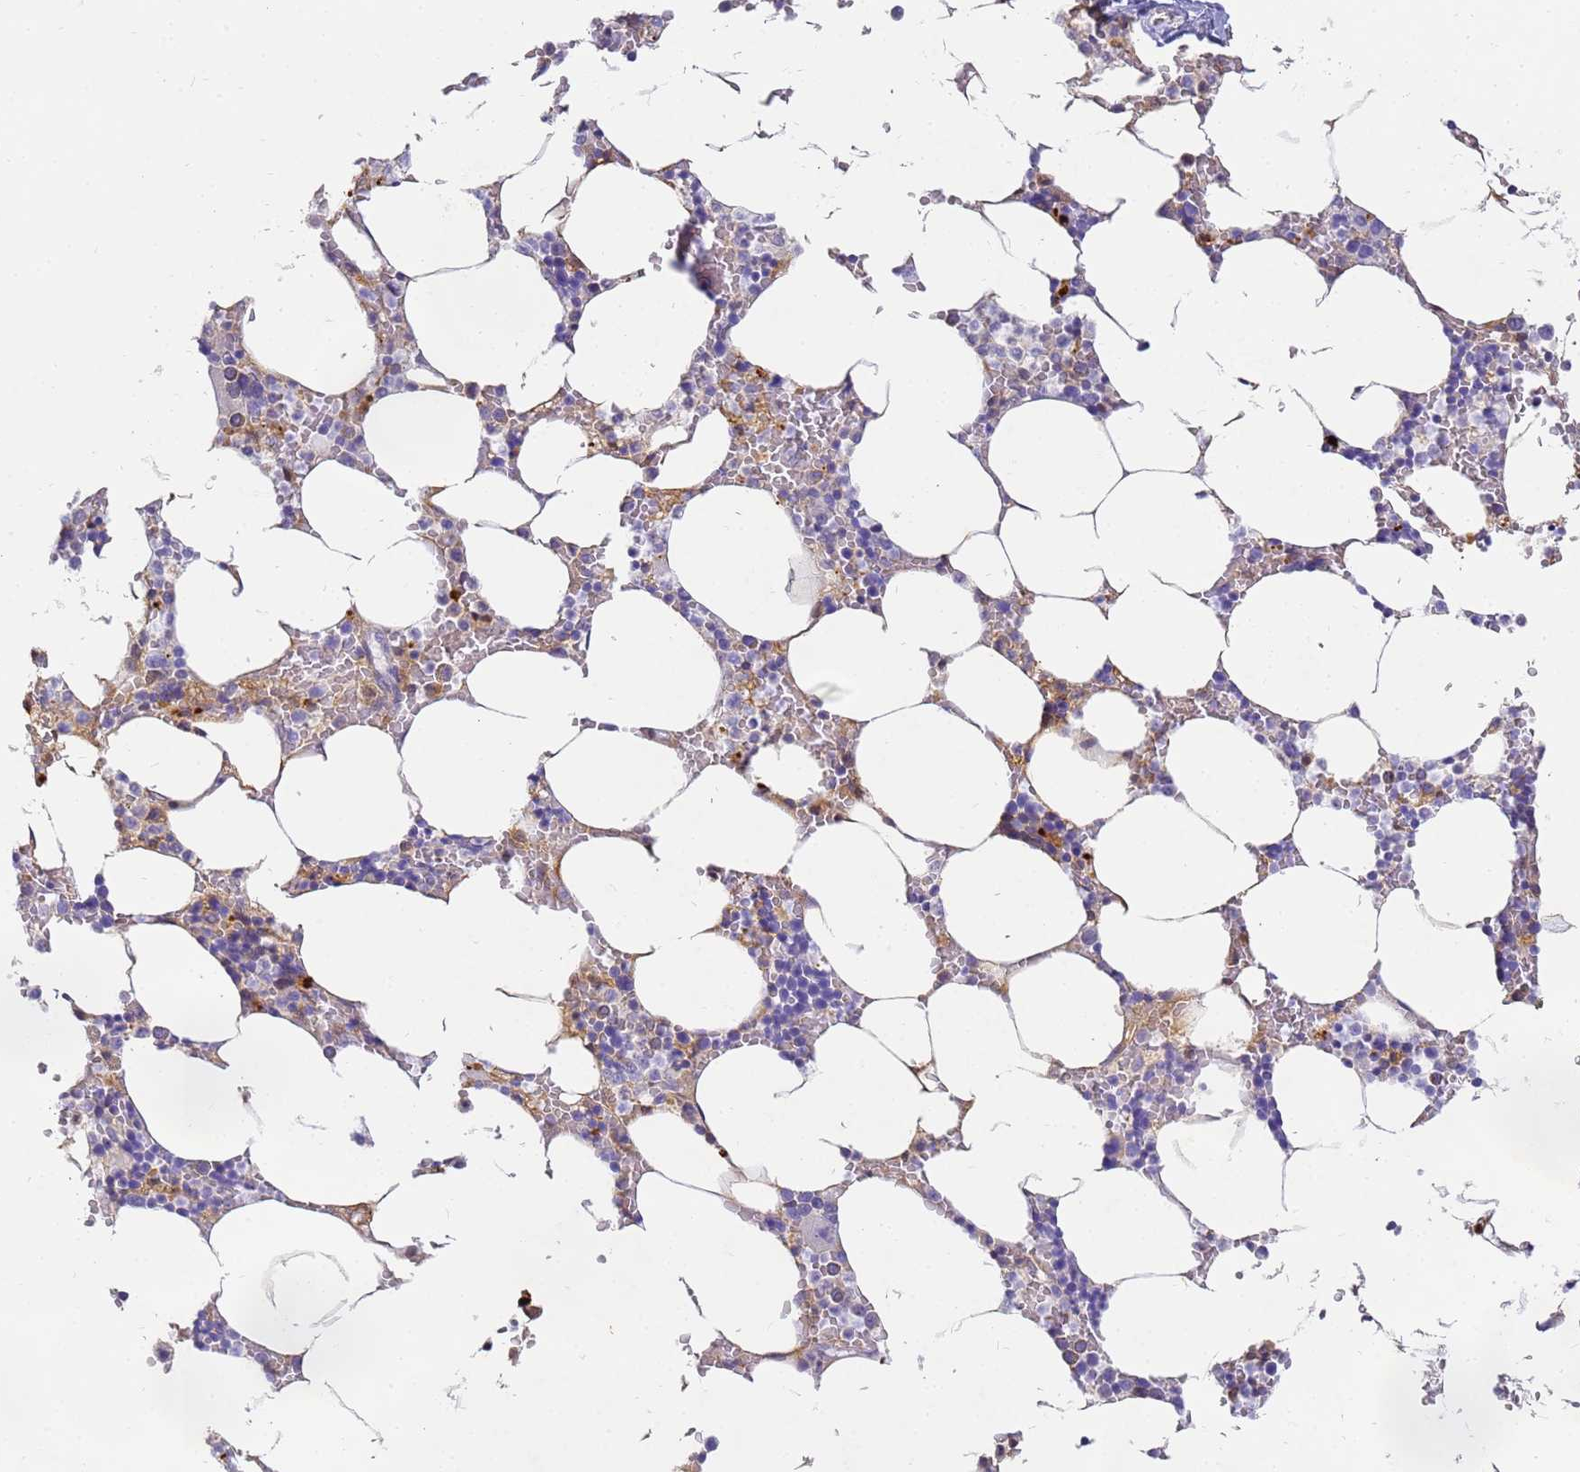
{"staining": {"intensity": "weak", "quantity": "<25%", "location": "cytoplasmic/membranous"}, "tissue": "bone marrow", "cell_type": "Hematopoietic cells", "image_type": "normal", "snomed": [{"axis": "morphology", "description": "Normal tissue, NOS"}, {"axis": "topography", "description": "Bone marrow"}], "caption": "This is a photomicrograph of immunohistochemistry staining of normal bone marrow, which shows no expression in hematopoietic cells.", "gene": "CFHR1", "patient": {"sex": "male", "age": 70}}